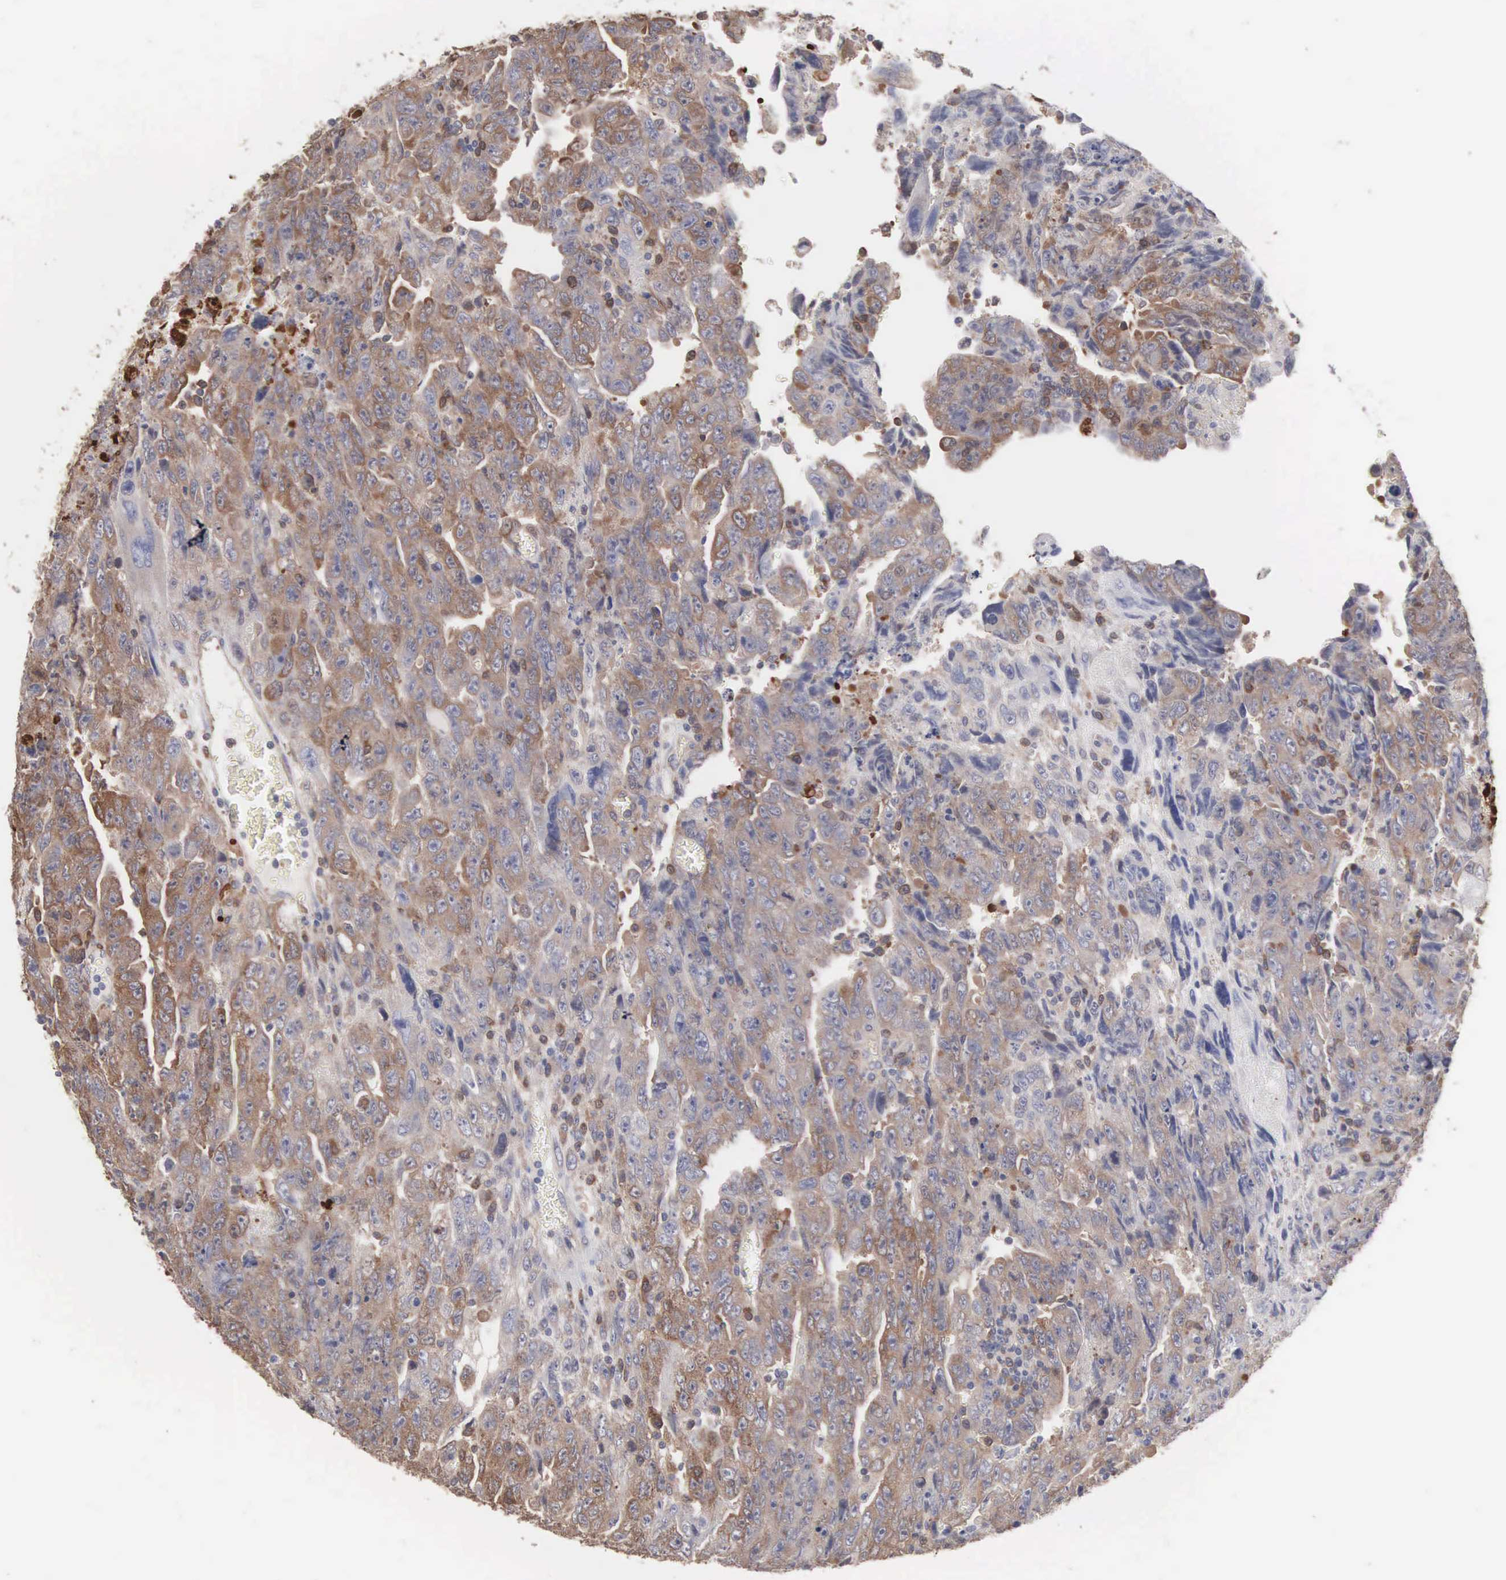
{"staining": {"intensity": "weak", "quantity": "25%-75%", "location": "cytoplasmic/membranous"}, "tissue": "testis cancer", "cell_type": "Tumor cells", "image_type": "cancer", "snomed": [{"axis": "morphology", "description": "Carcinoma, Embryonal, NOS"}, {"axis": "topography", "description": "Testis"}], "caption": "Weak cytoplasmic/membranous staining is appreciated in approximately 25%-75% of tumor cells in testis cancer.", "gene": "MTHFD1", "patient": {"sex": "male", "age": 28}}